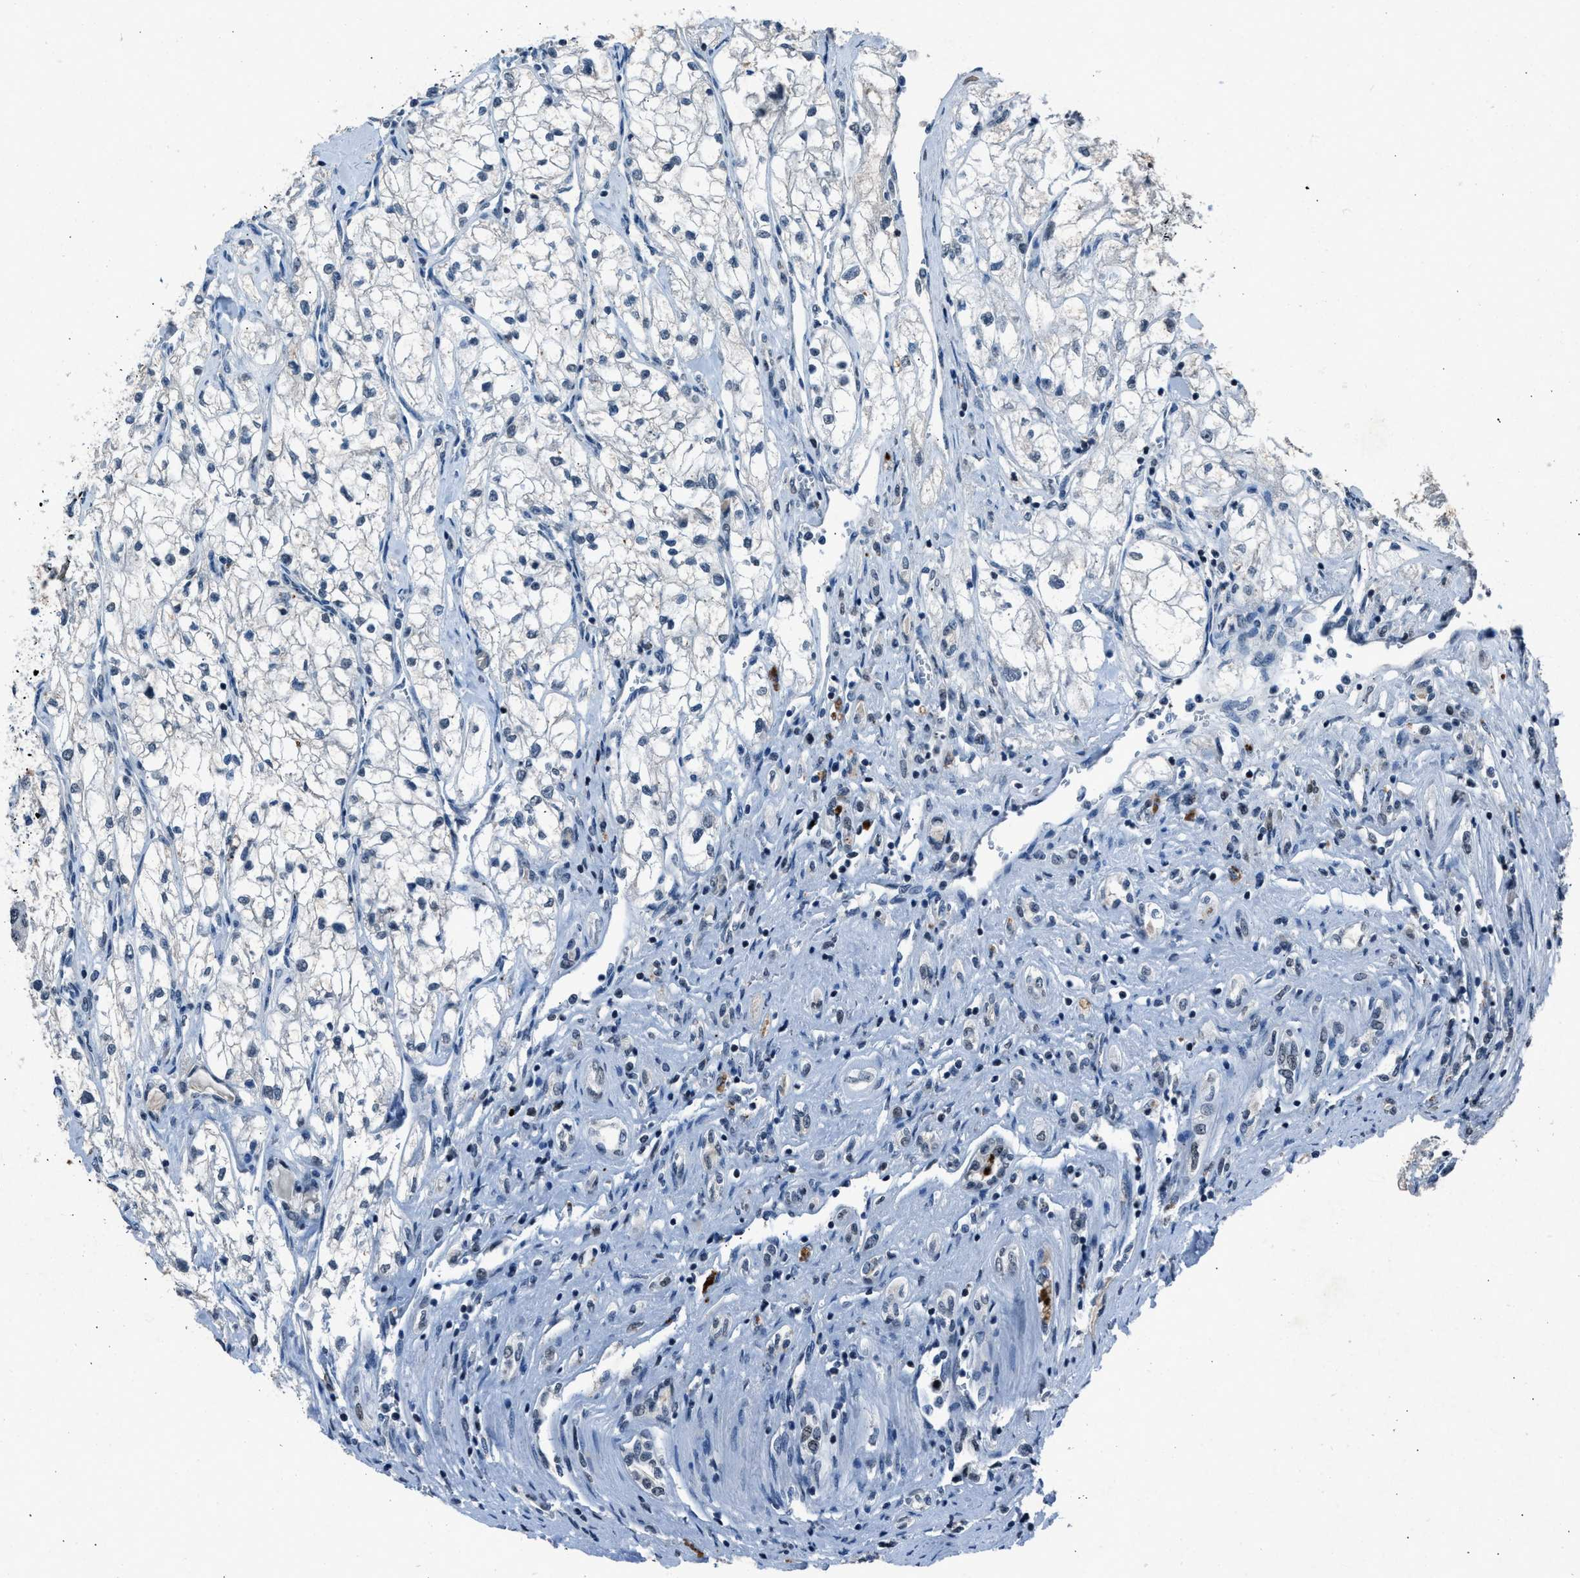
{"staining": {"intensity": "negative", "quantity": "none", "location": "none"}, "tissue": "renal cancer", "cell_type": "Tumor cells", "image_type": "cancer", "snomed": [{"axis": "morphology", "description": "Adenocarcinoma, NOS"}, {"axis": "topography", "description": "Kidney"}], "caption": "The histopathology image displays no significant expression in tumor cells of renal cancer (adenocarcinoma).", "gene": "ADCY1", "patient": {"sex": "female", "age": 70}}